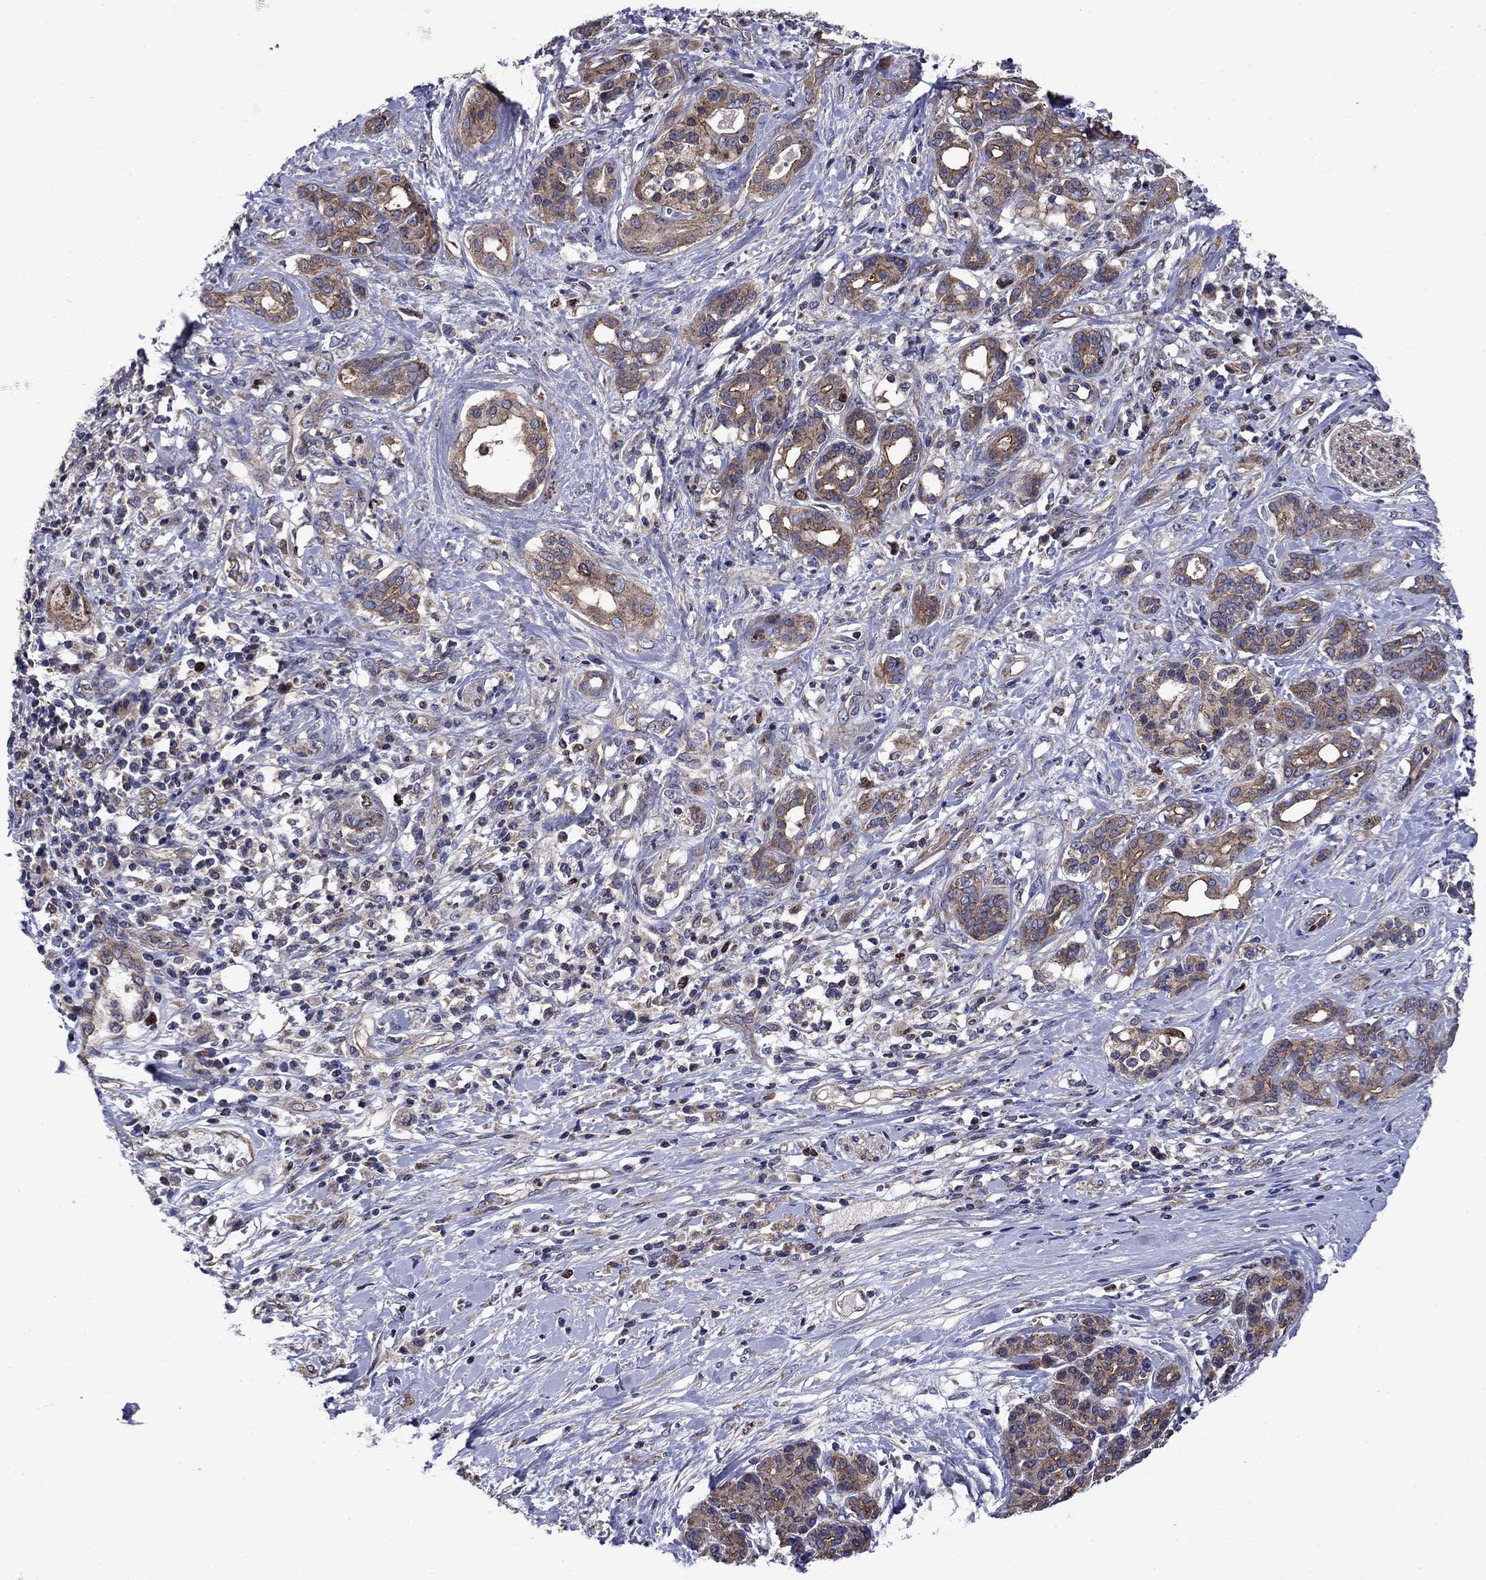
{"staining": {"intensity": "moderate", "quantity": ">75%", "location": "cytoplasmic/membranous"}, "tissue": "pancreatic cancer", "cell_type": "Tumor cells", "image_type": "cancer", "snomed": [{"axis": "morphology", "description": "Adenocarcinoma, NOS"}, {"axis": "topography", "description": "Pancreas"}], "caption": "Pancreatic cancer stained with a protein marker displays moderate staining in tumor cells.", "gene": "KIF22", "patient": {"sex": "female", "age": 56}}